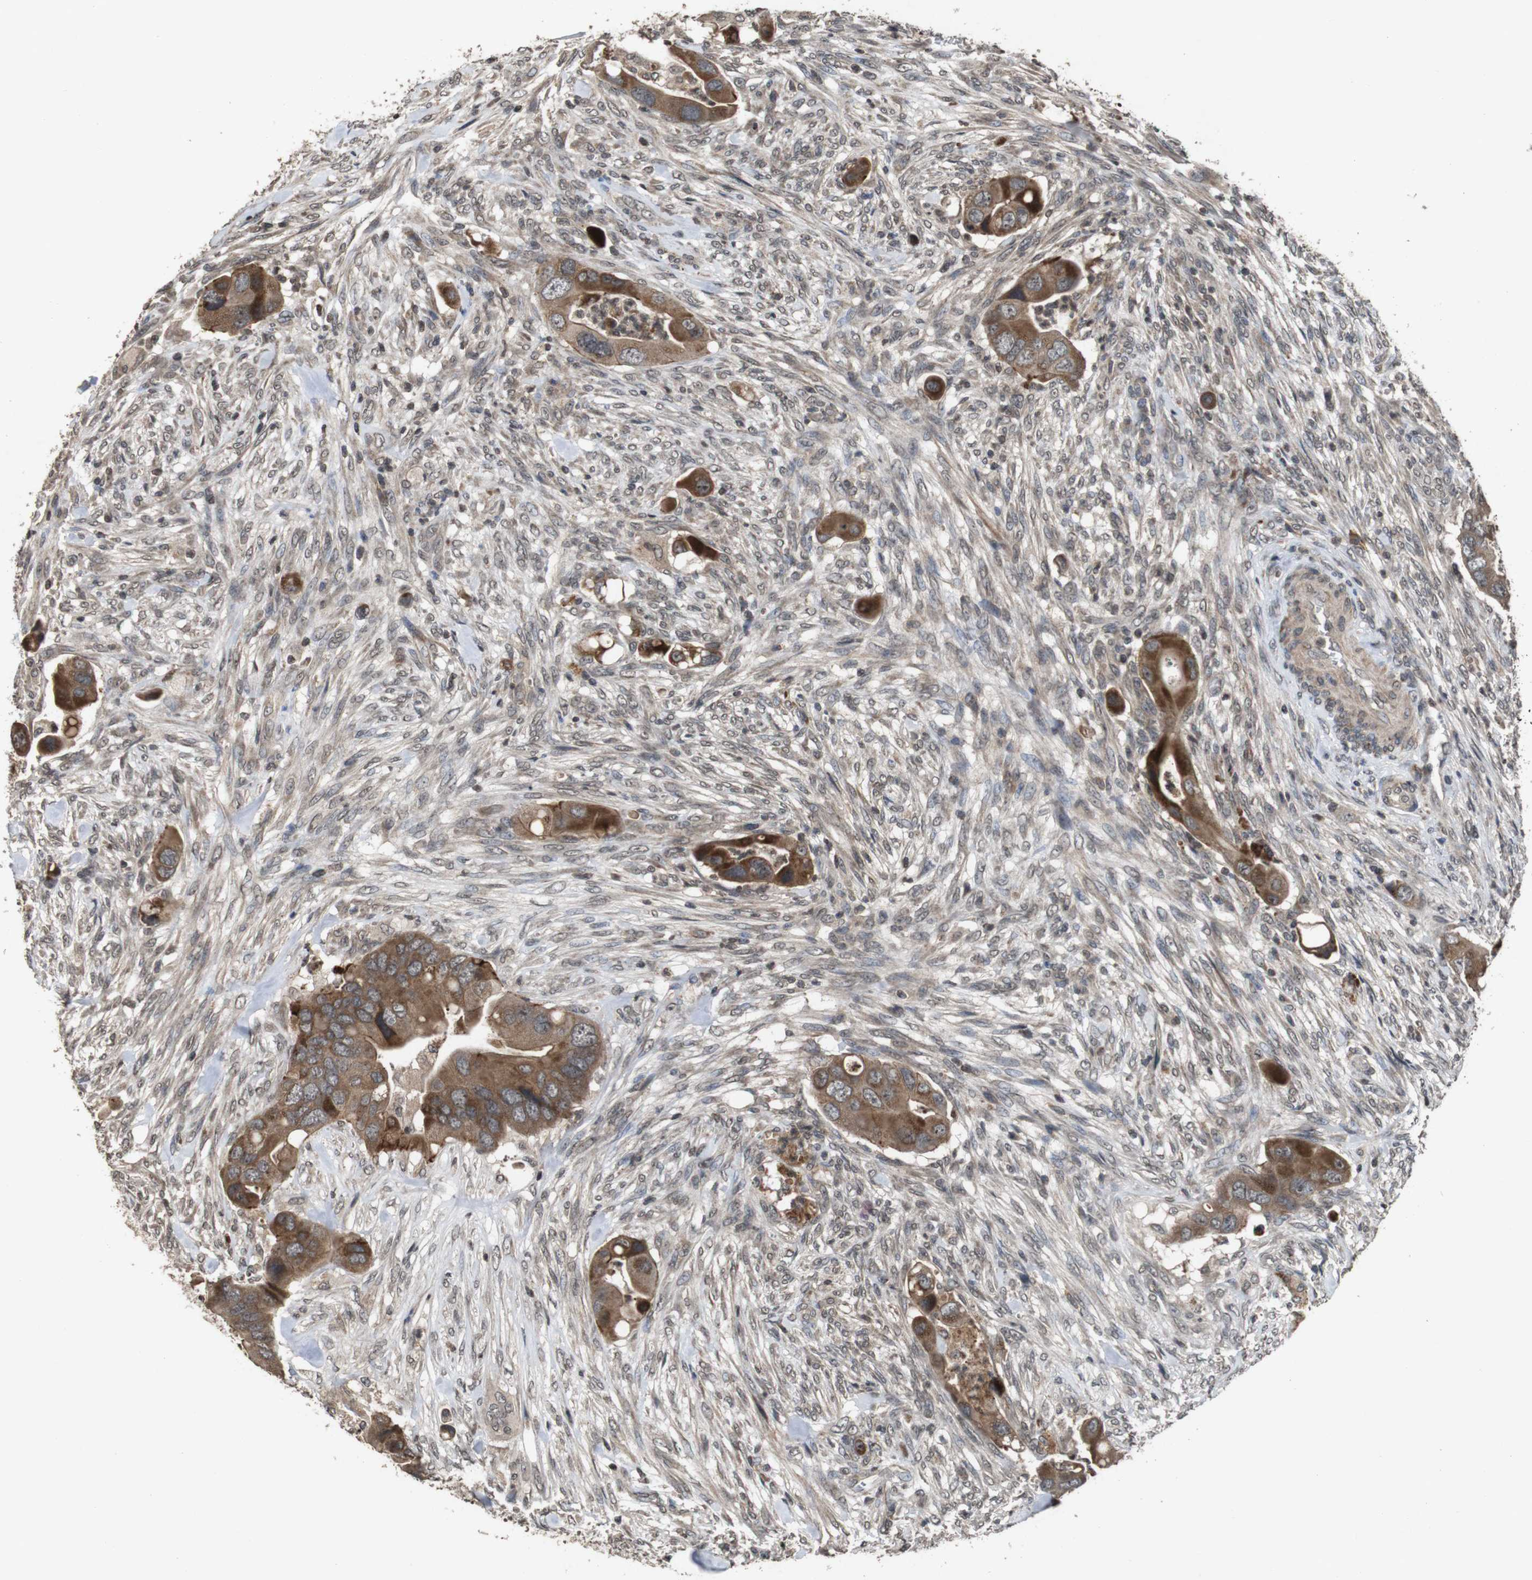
{"staining": {"intensity": "strong", "quantity": ">75%", "location": "cytoplasmic/membranous"}, "tissue": "colorectal cancer", "cell_type": "Tumor cells", "image_type": "cancer", "snomed": [{"axis": "morphology", "description": "Adenocarcinoma, NOS"}, {"axis": "topography", "description": "Rectum"}], "caption": "A brown stain shows strong cytoplasmic/membranous expression of a protein in colorectal adenocarcinoma tumor cells.", "gene": "SORL1", "patient": {"sex": "female", "age": 57}}